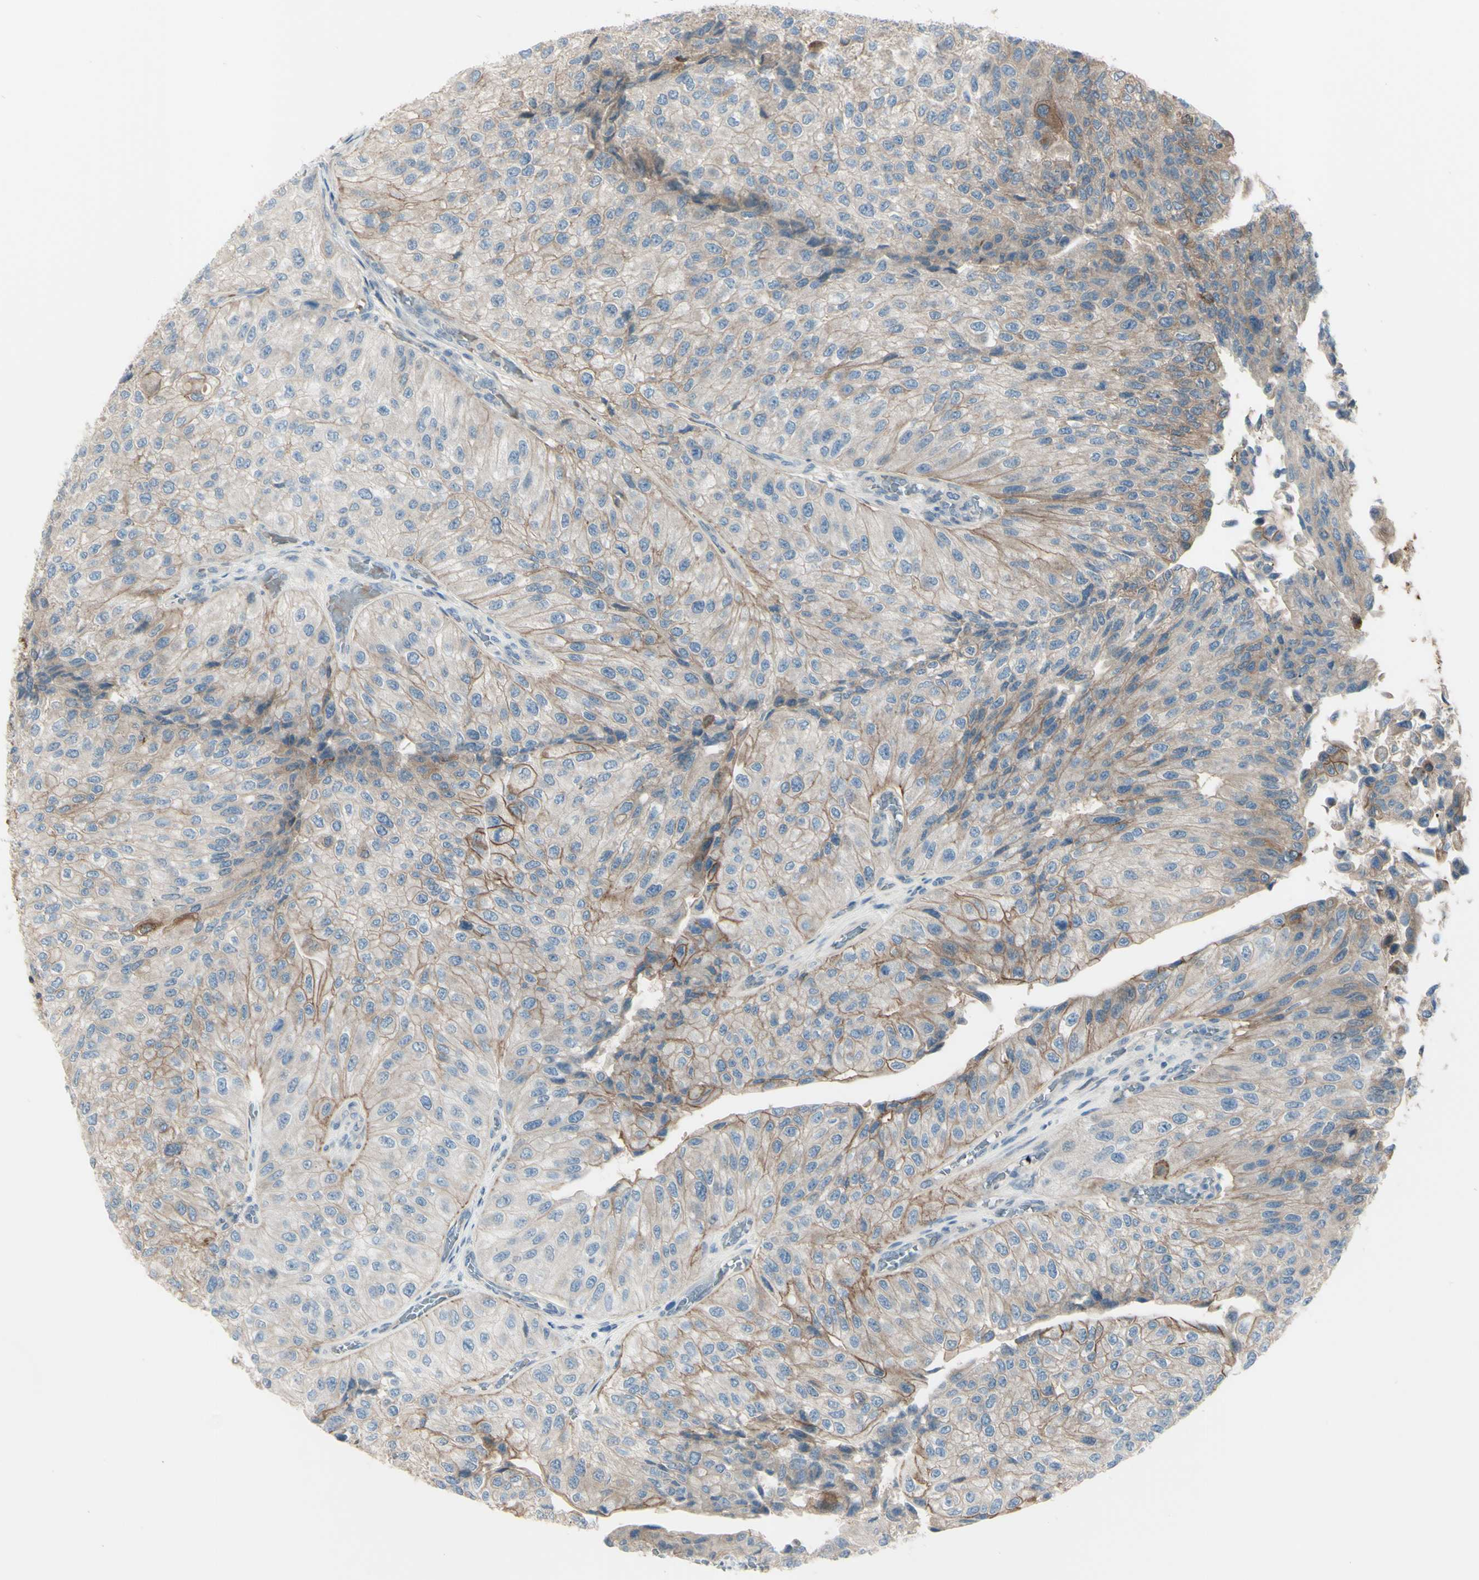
{"staining": {"intensity": "moderate", "quantity": "25%-75%", "location": "cytoplasmic/membranous"}, "tissue": "urothelial cancer", "cell_type": "Tumor cells", "image_type": "cancer", "snomed": [{"axis": "morphology", "description": "Urothelial carcinoma, High grade"}, {"axis": "topography", "description": "Kidney"}, {"axis": "topography", "description": "Urinary bladder"}], "caption": "Tumor cells show moderate cytoplasmic/membranous expression in approximately 25%-75% of cells in high-grade urothelial carcinoma.", "gene": "LRRK1", "patient": {"sex": "male", "age": 77}}